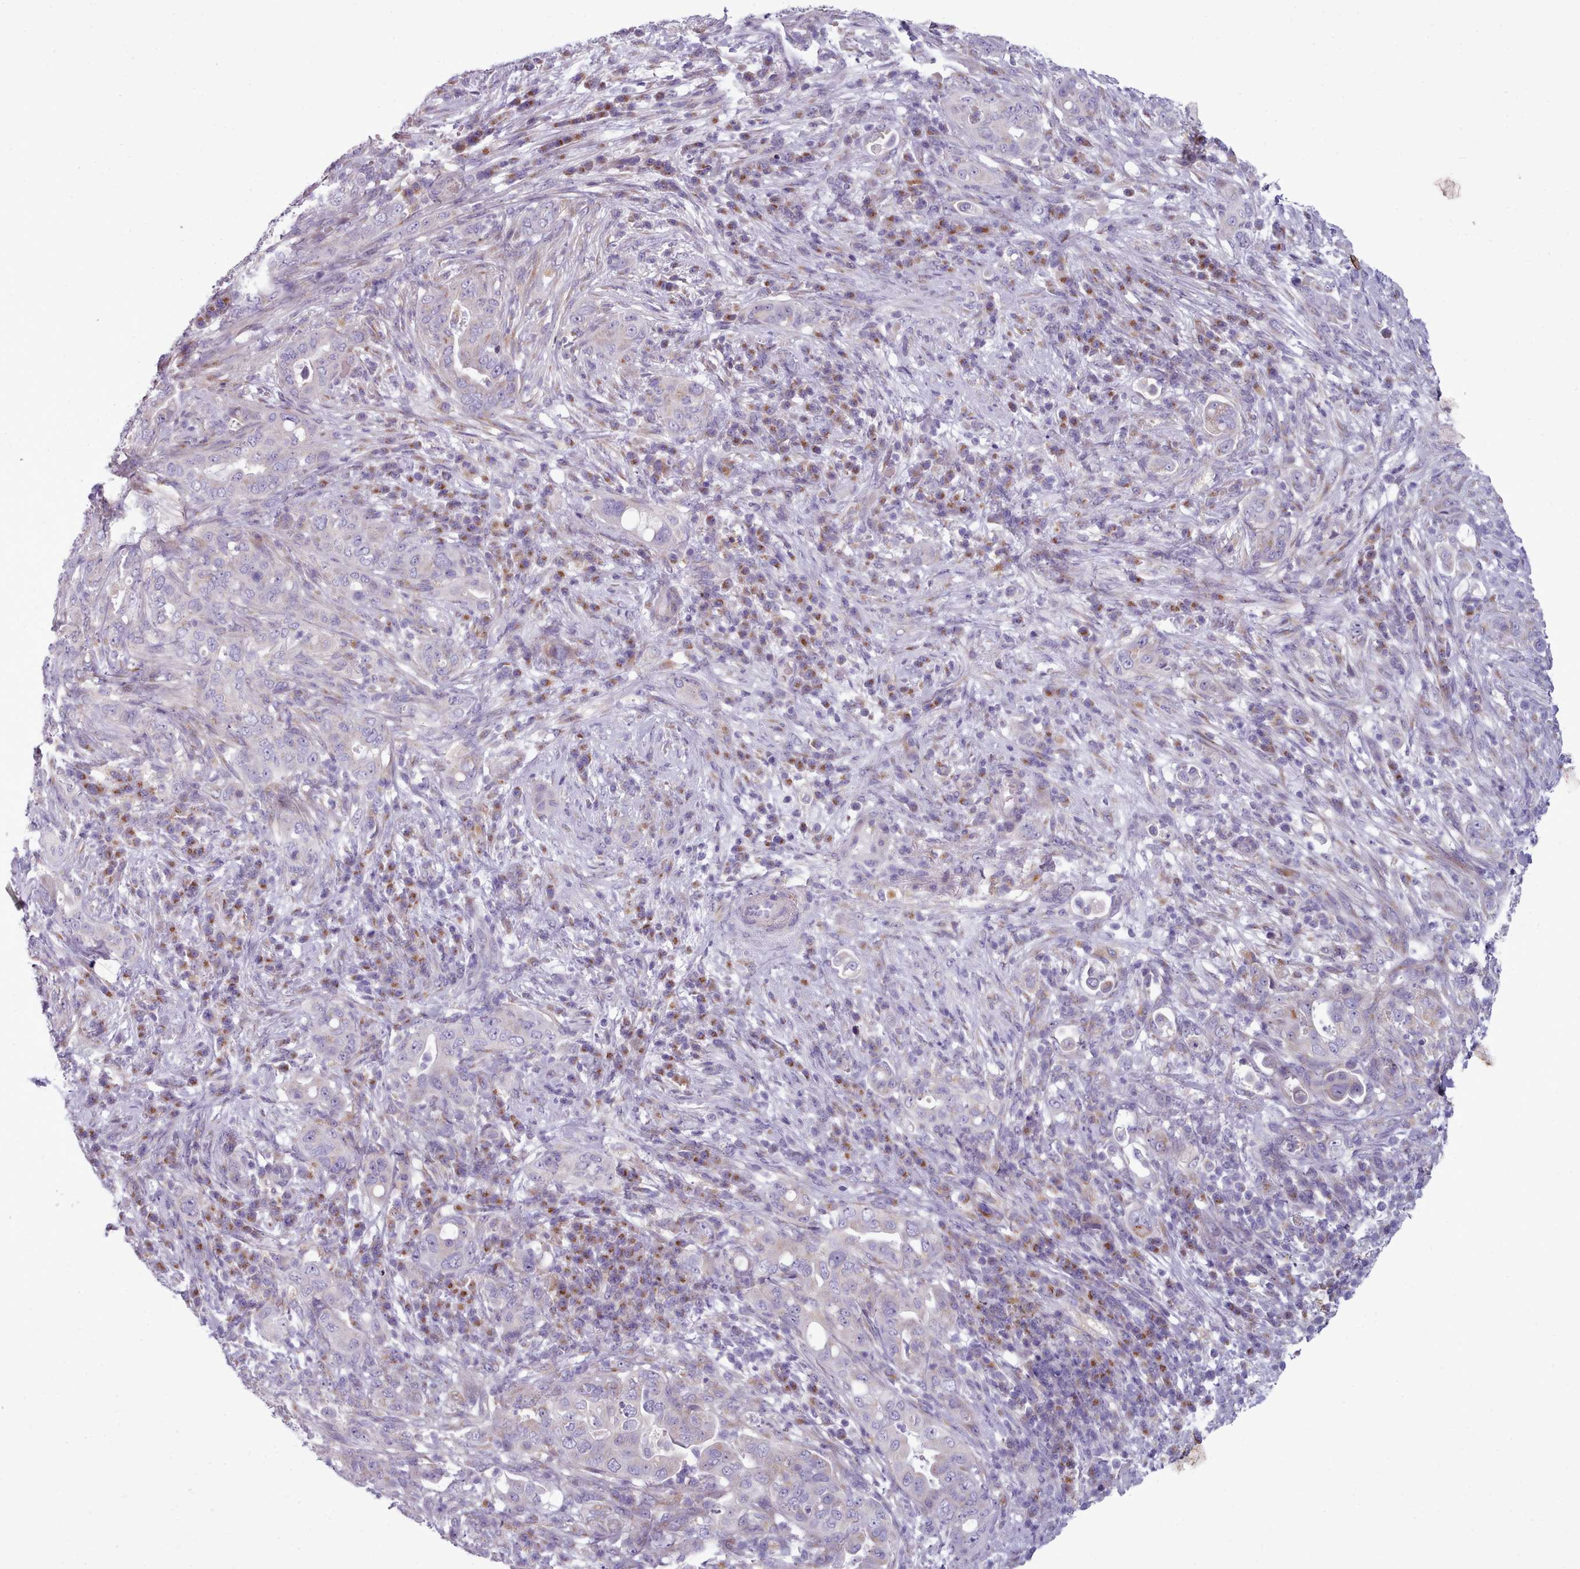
{"staining": {"intensity": "negative", "quantity": "none", "location": "none"}, "tissue": "pancreatic cancer", "cell_type": "Tumor cells", "image_type": "cancer", "snomed": [{"axis": "morphology", "description": "Adenocarcinoma, NOS"}, {"axis": "topography", "description": "Pancreas"}], "caption": "There is no significant expression in tumor cells of pancreatic cancer.", "gene": "MYRFL", "patient": {"sex": "female", "age": 63}}